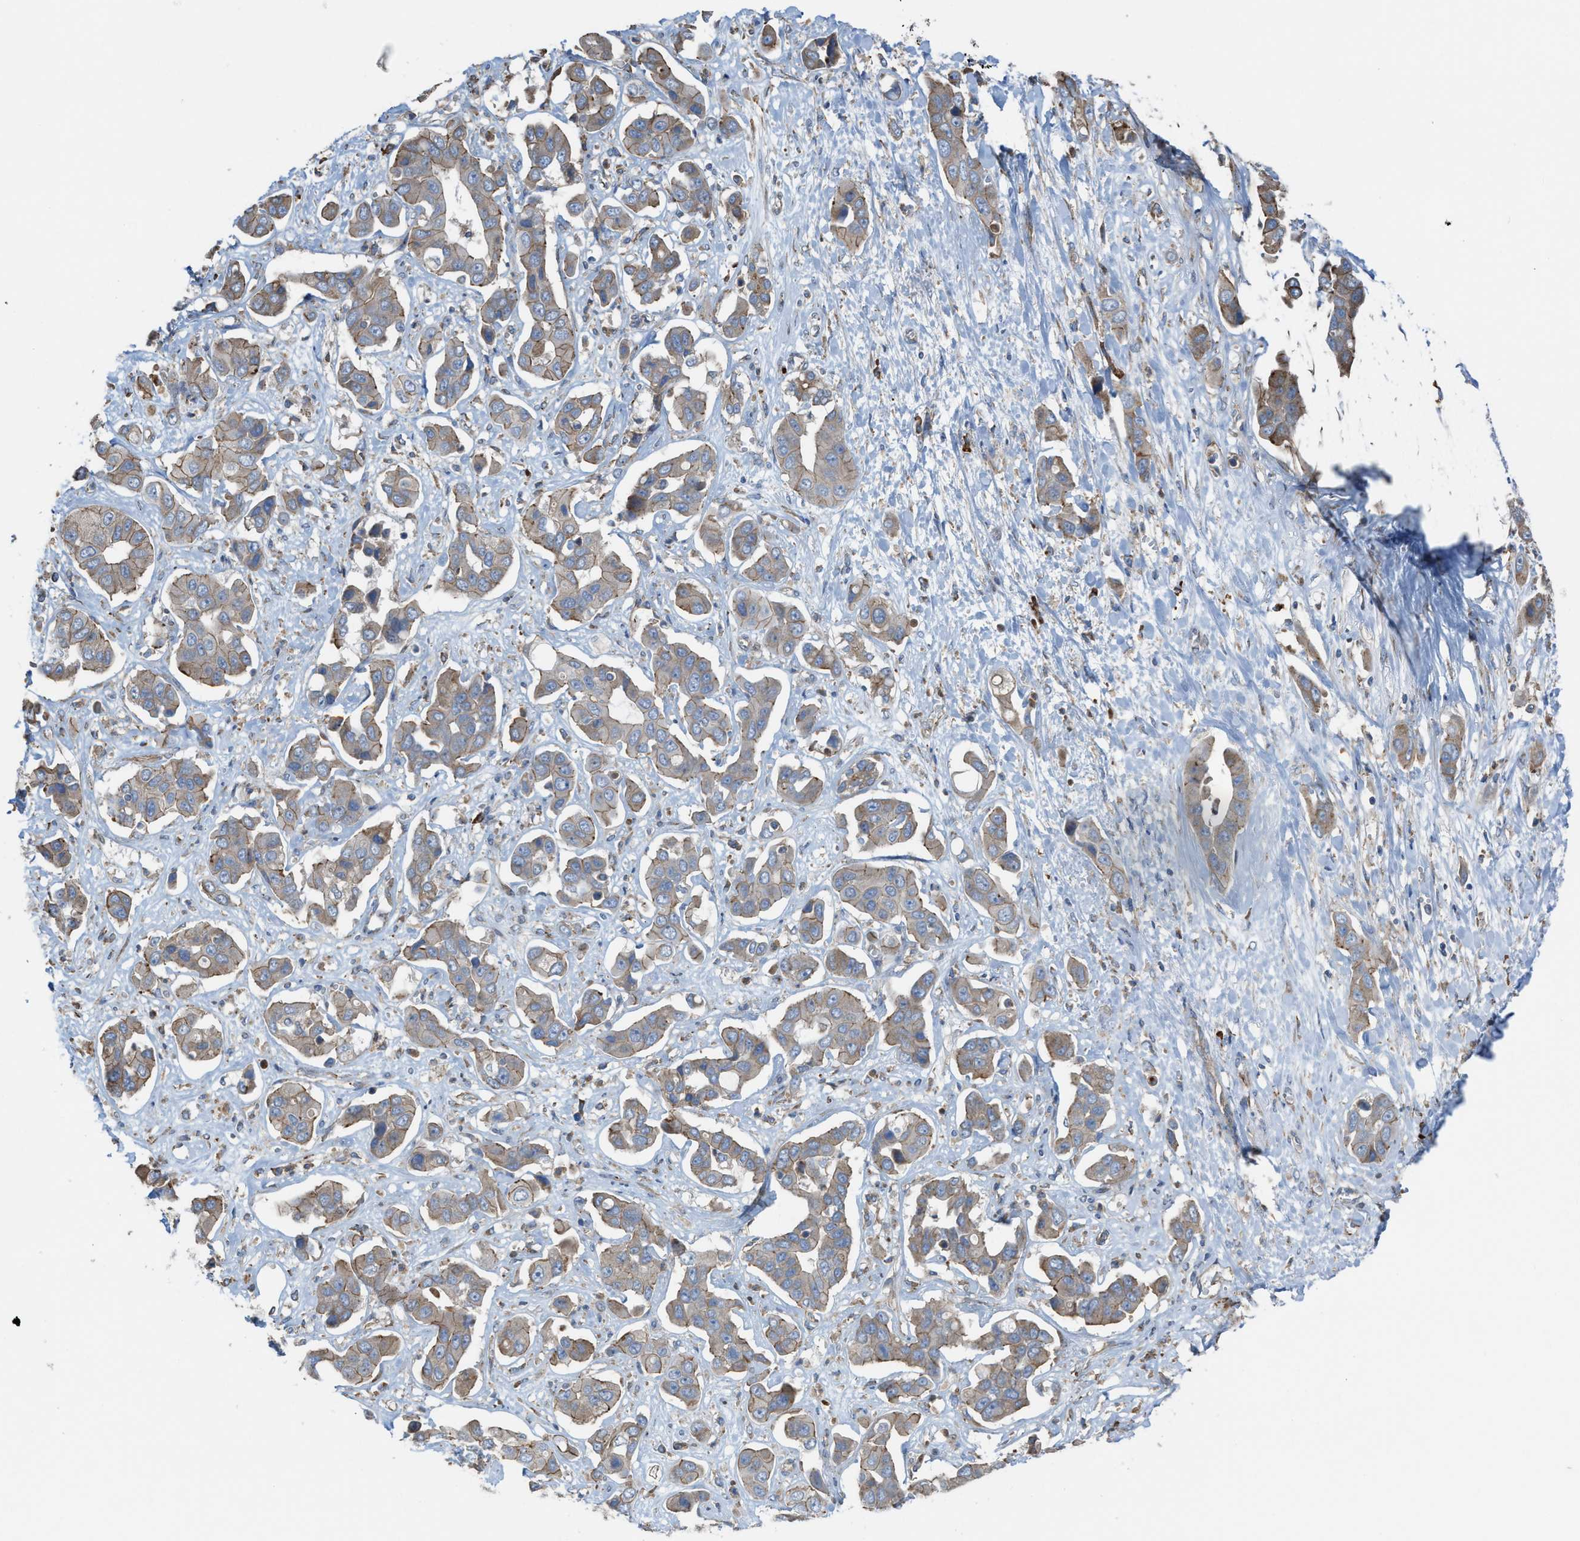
{"staining": {"intensity": "weak", "quantity": ">75%", "location": "cytoplasmic/membranous"}, "tissue": "liver cancer", "cell_type": "Tumor cells", "image_type": "cancer", "snomed": [{"axis": "morphology", "description": "Cholangiocarcinoma"}, {"axis": "topography", "description": "Liver"}], "caption": "IHC of human cholangiocarcinoma (liver) shows low levels of weak cytoplasmic/membranous expression in about >75% of tumor cells. (brown staining indicates protein expression, while blue staining denotes nuclei).", "gene": "PLAA", "patient": {"sex": "female", "age": 52}}